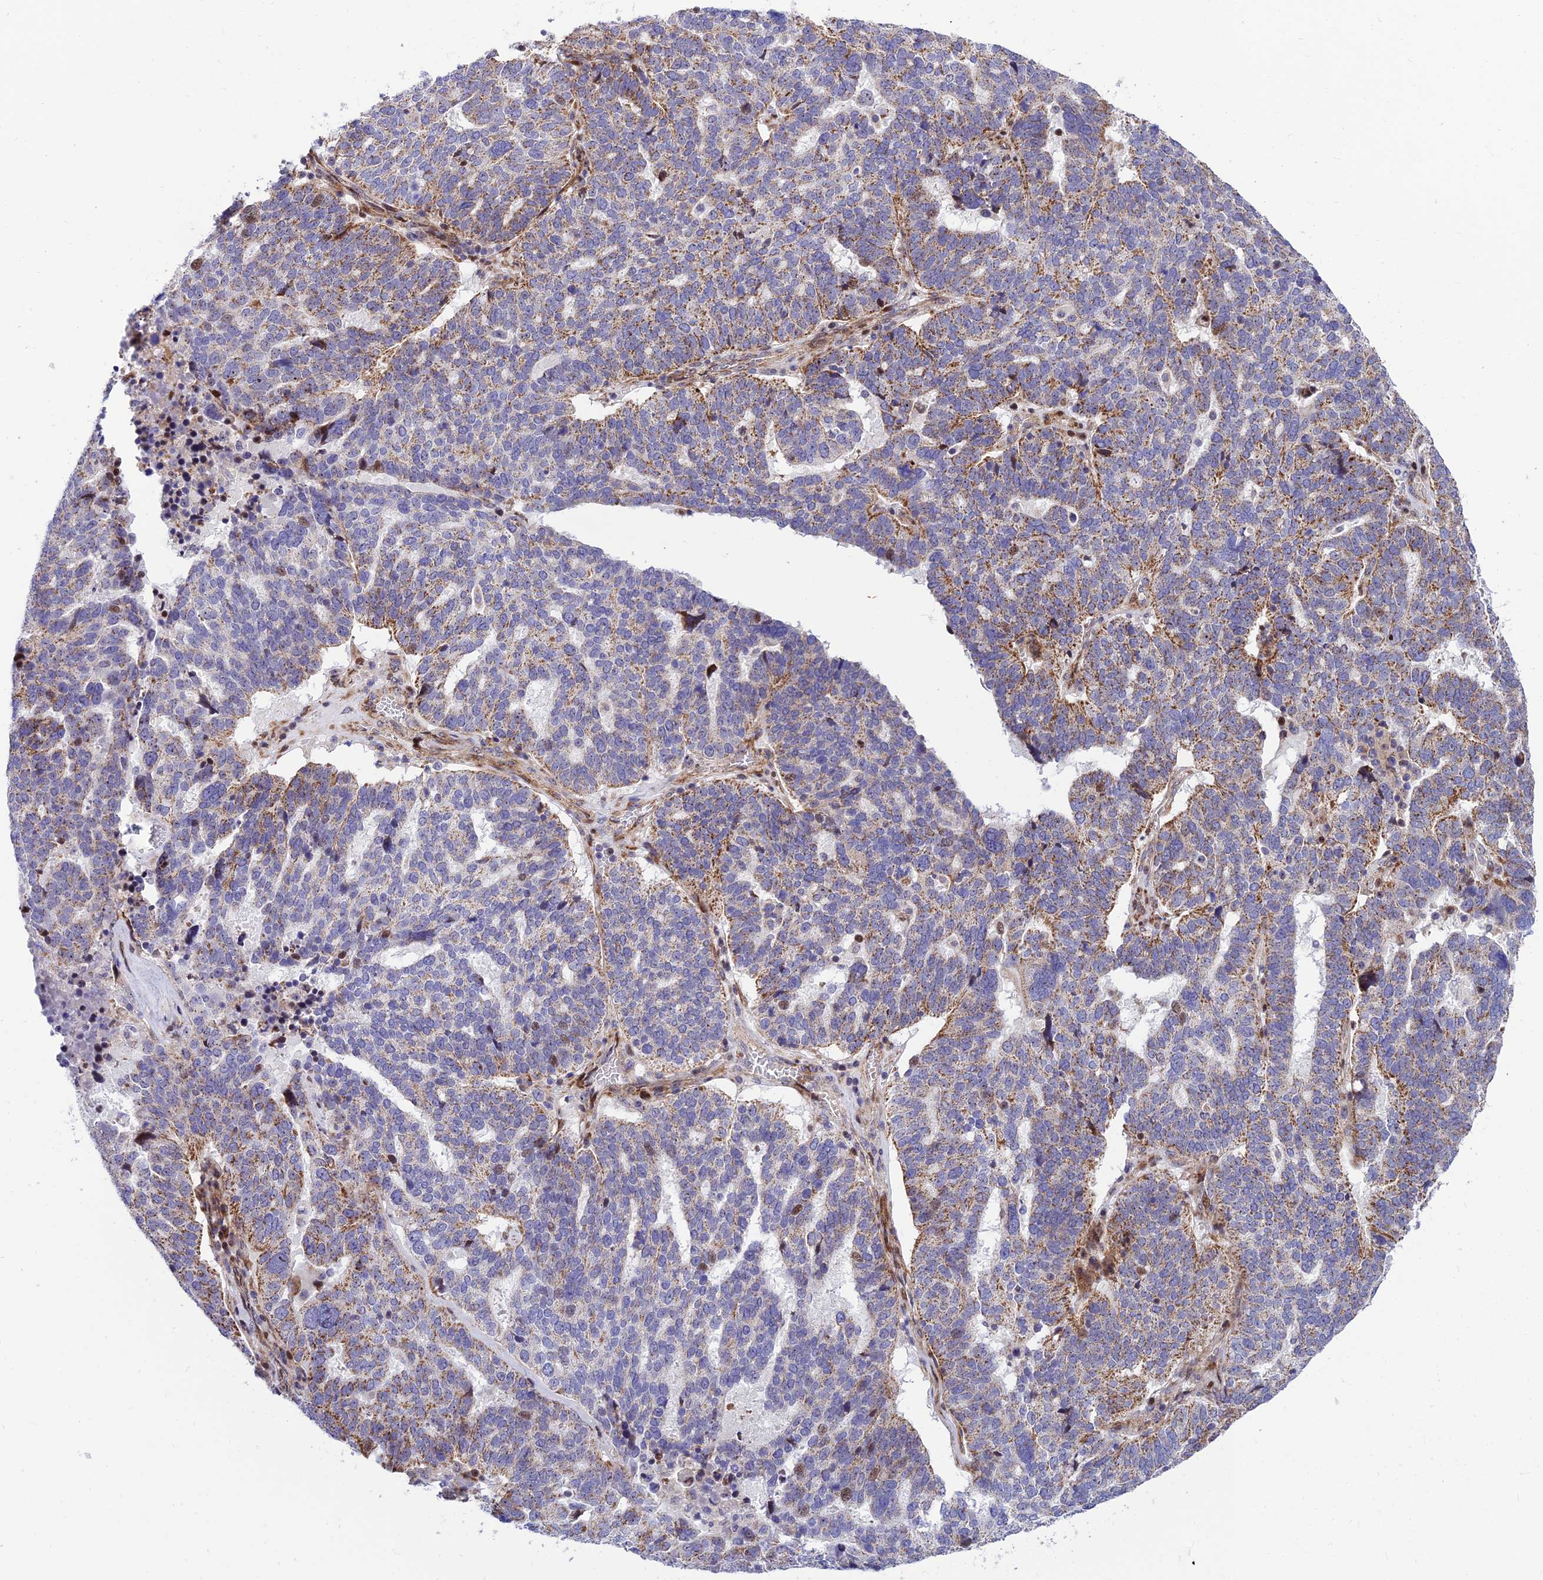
{"staining": {"intensity": "moderate", "quantity": "25%-75%", "location": "cytoplasmic/membranous"}, "tissue": "ovarian cancer", "cell_type": "Tumor cells", "image_type": "cancer", "snomed": [{"axis": "morphology", "description": "Cystadenocarcinoma, serous, NOS"}, {"axis": "topography", "description": "Ovary"}], "caption": "This micrograph shows IHC staining of ovarian cancer (serous cystadenocarcinoma), with medium moderate cytoplasmic/membranous positivity in approximately 25%-75% of tumor cells.", "gene": "KBTBD7", "patient": {"sex": "female", "age": 59}}